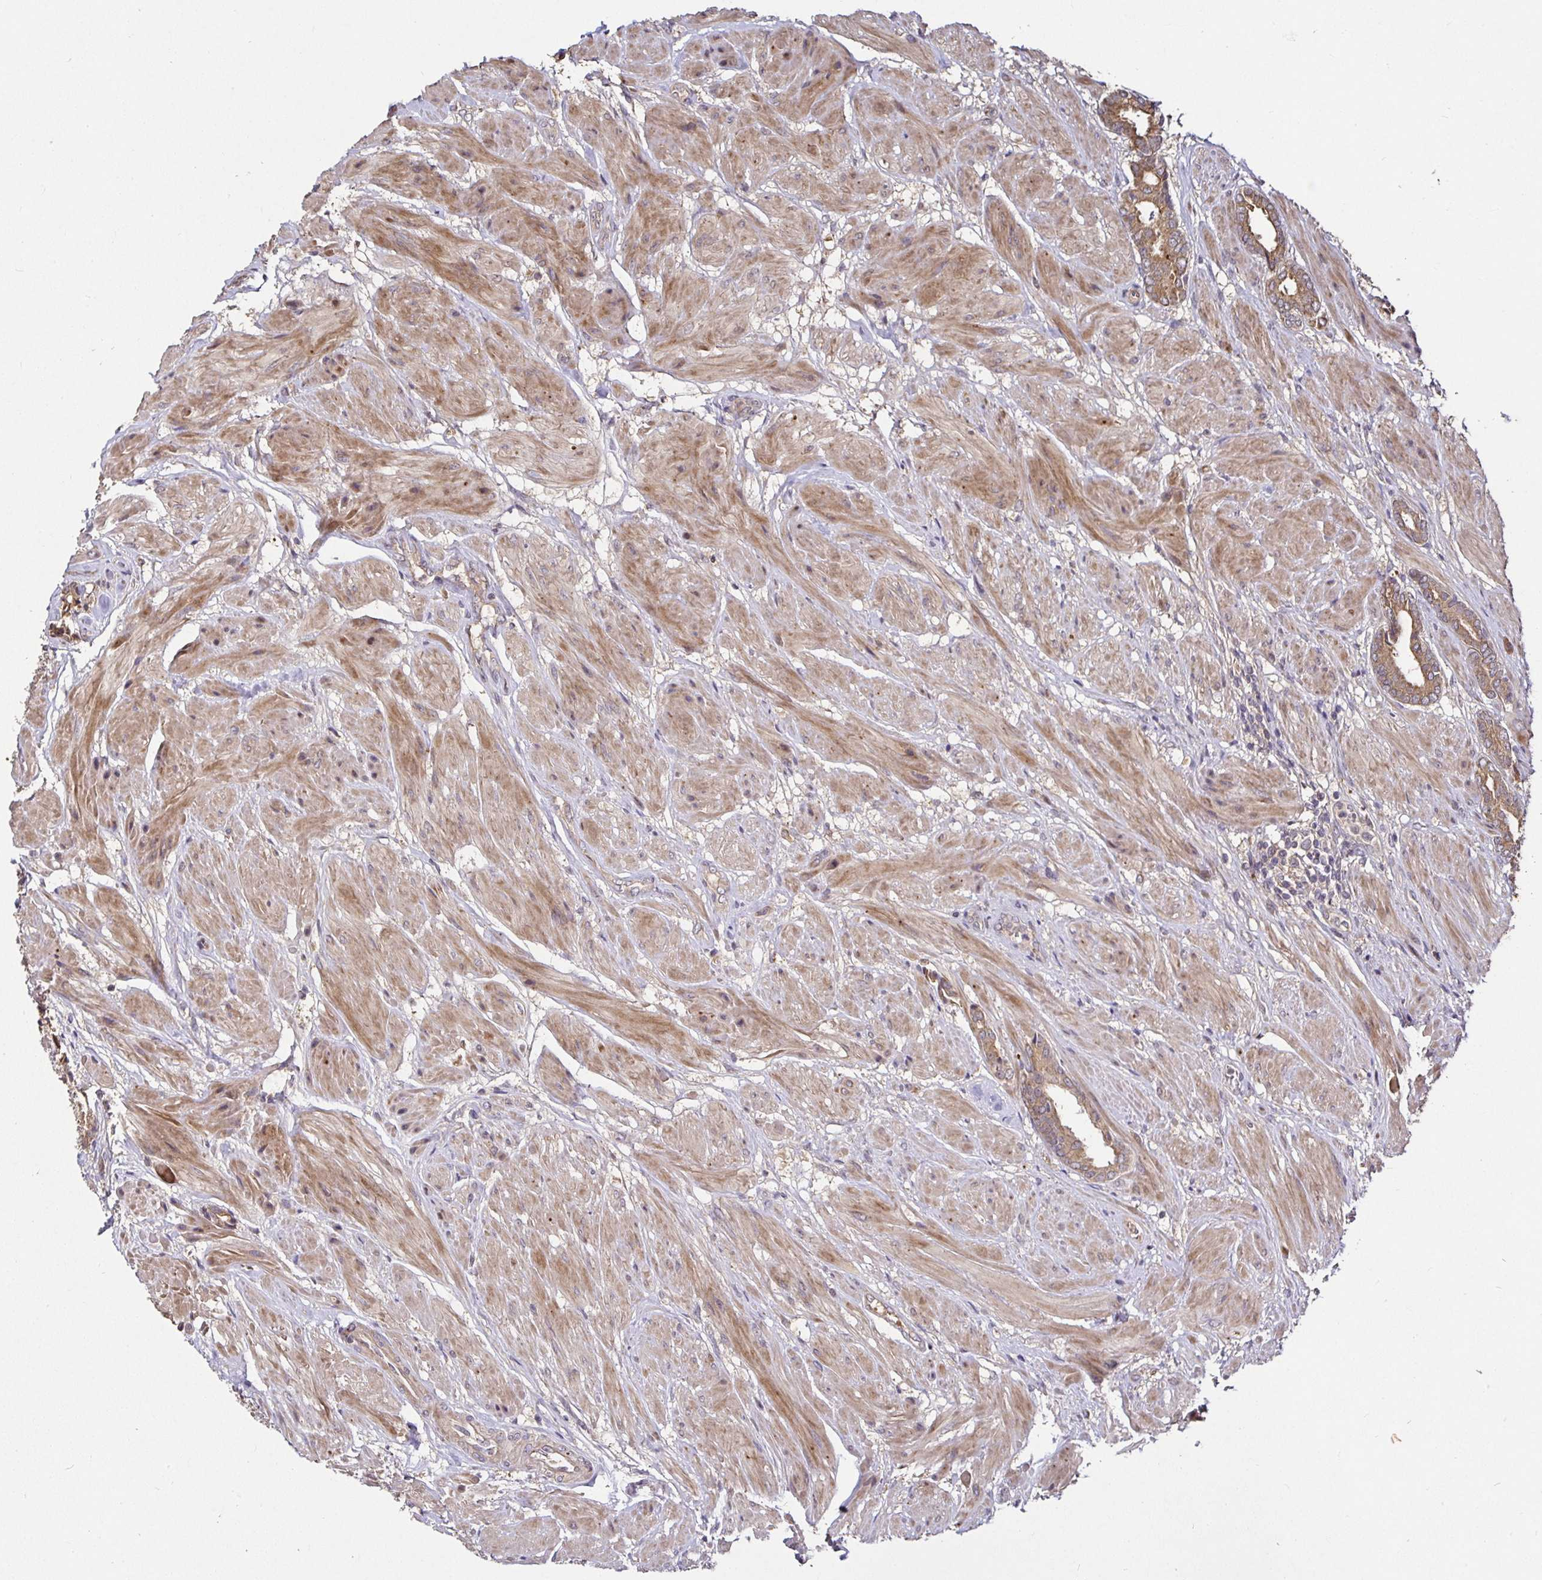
{"staining": {"intensity": "moderate", "quantity": ">75%", "location": "cytoplasmic/membranous"}, "tissue": "prostate cancer", "cell_type": "Tumor cells", "image_type": "cancer", "snomed": [{"axis": "morphology", "description": "Adenocarcinoma, High grade"}, {"axis": "topography", "description": "Prostate"}], "caption": "This photomicrograph displays IHC staining of prostate cancer, with medium moderate cytoplasmic/membranous expression in about >75% of tumor cells.", "gene": "SMYD3", "patient": {"sex": "male", "age": 56}}